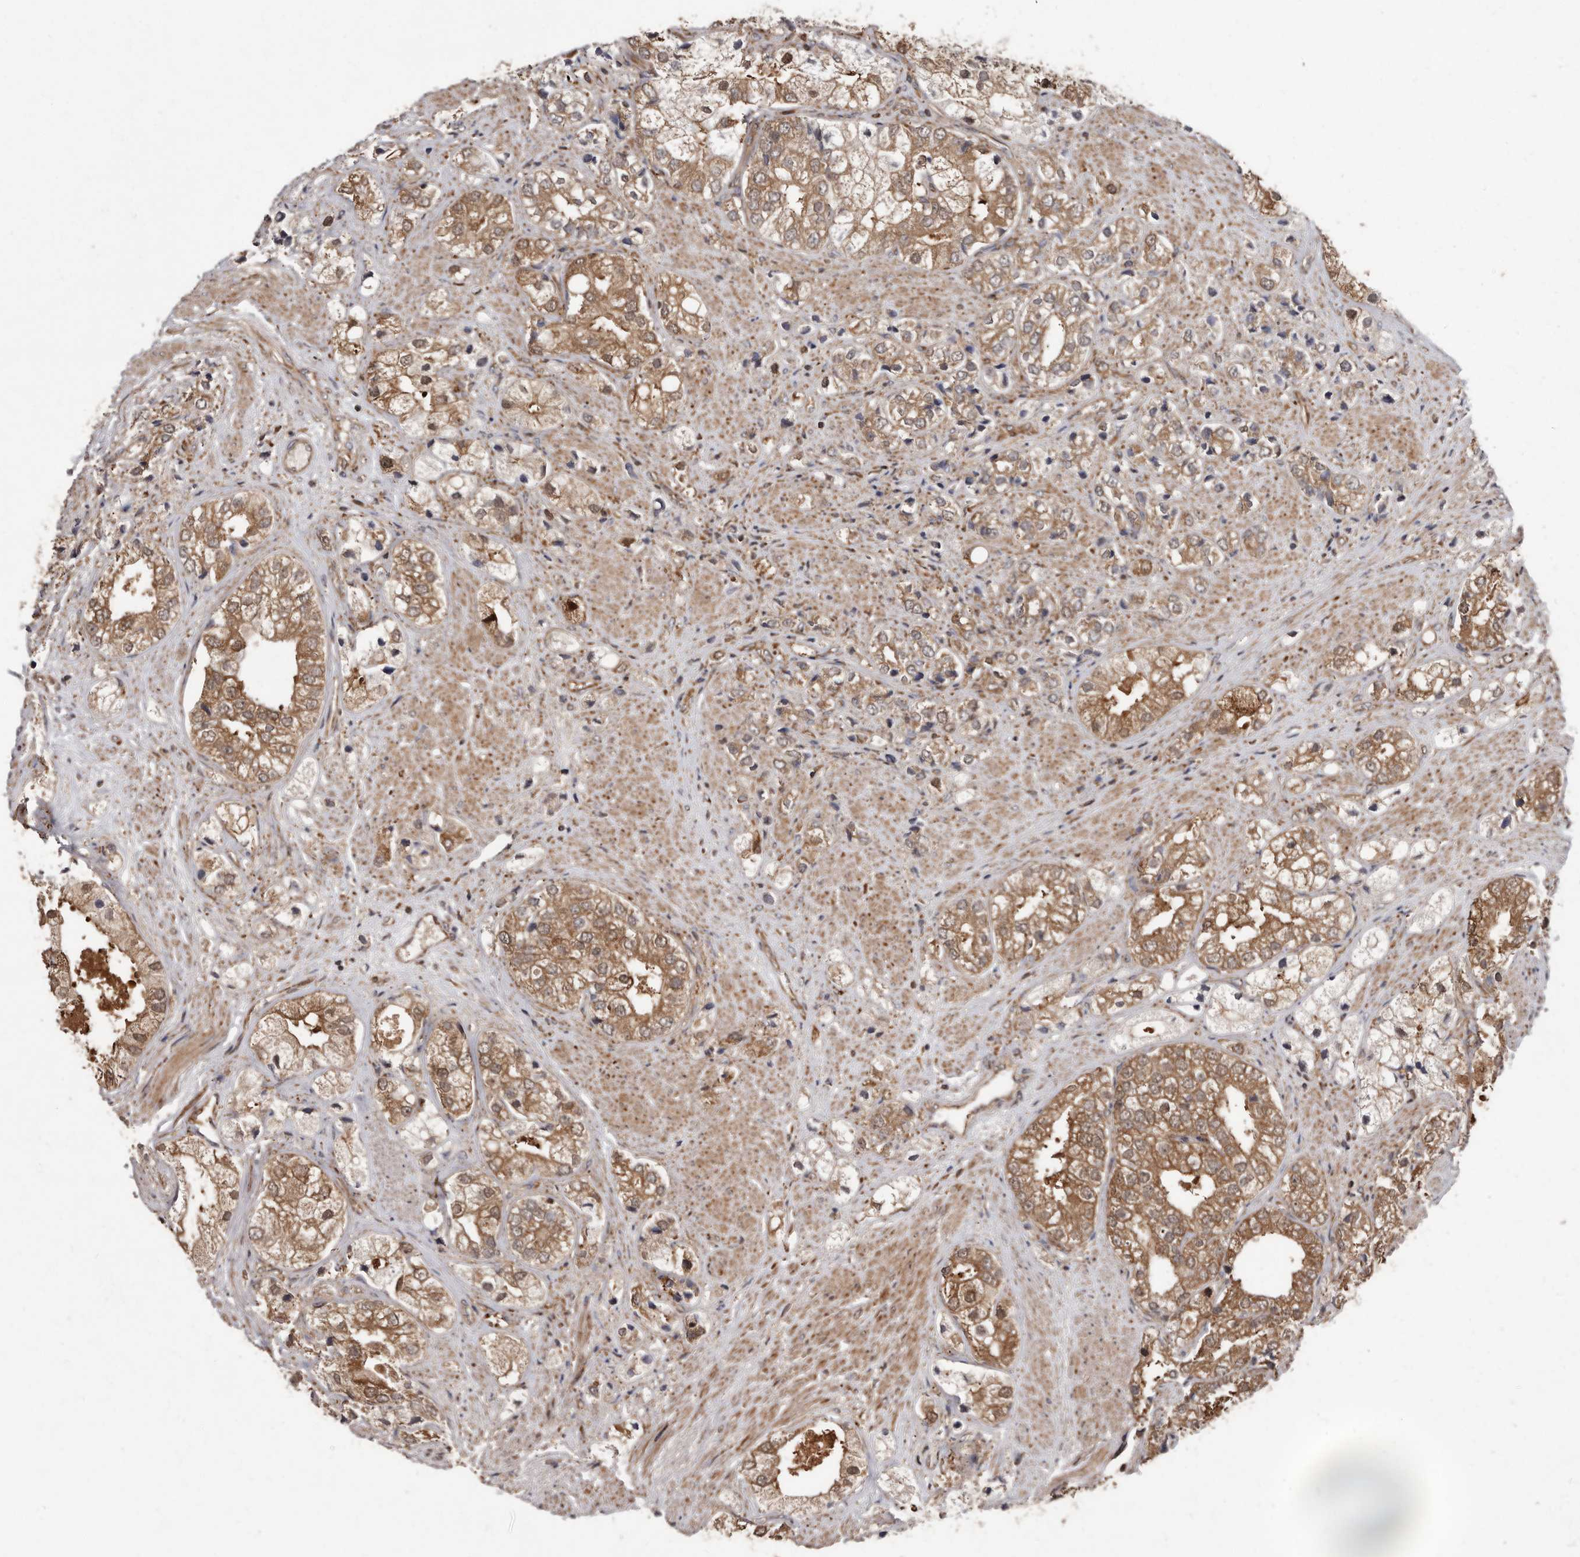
{"staining": {"intensity": "moderate", "quantity": ">75%", "location": "cytoplasmic/membranous"}, "tissue": "prostate cancer", "cell_type": "Tumor cells", "image_type": "cancer", "snomed": [{"axis": "morphology", "description": "Adenocarcinoma, High grade"}, {"axis": "topography", "description": "Prostate"}], "caption": "IHC micrograph of neoplastic tissue: human prostate cancer stained using IHC displays medium levels of moderate protein expression localized specifically in the cytoplasmic/membranous of tumor cells, appearing as a cytoplasmic/membranous brown color.", "gene": "FLAD1", "patient": {"sex": "male", "age": 50}}